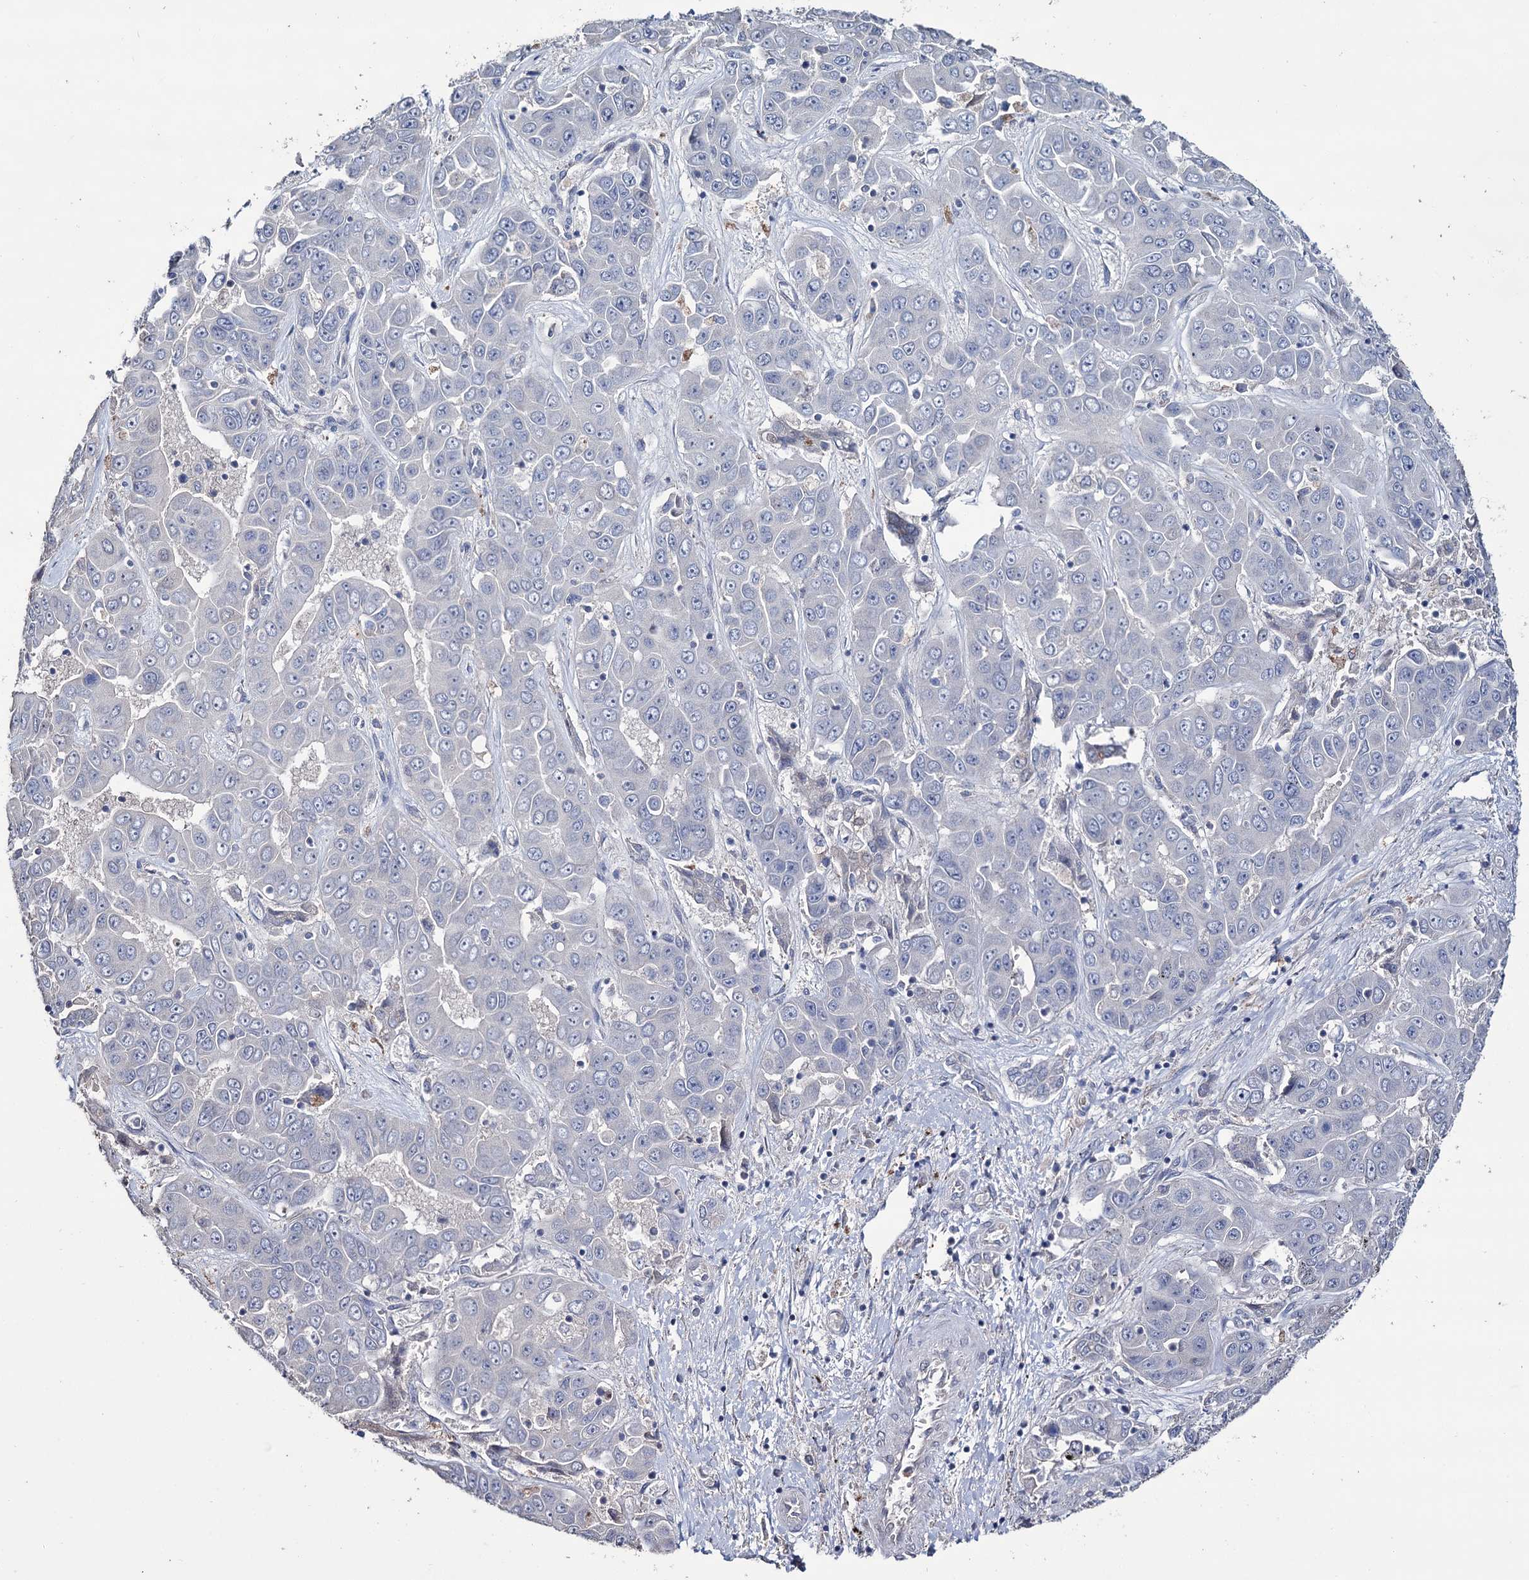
{"staining": {"intensity": "negative", "quantity": "none", "location": "none"}, "tissue": "liver cancer", "cell_type": "Tumor cells", "image_type": "cancer", "snomed": [{"axis": "morphology", "description": "Cholangiocarcinoma"}, {"axis": "topography", "description": "Liver"}], "caption": "Immunohistochemical staining of liver cancer exhibits no significant positivity in tumor cells.", "gene": "EPB41L5", "patient": {"sex": "female", "age": 52}}